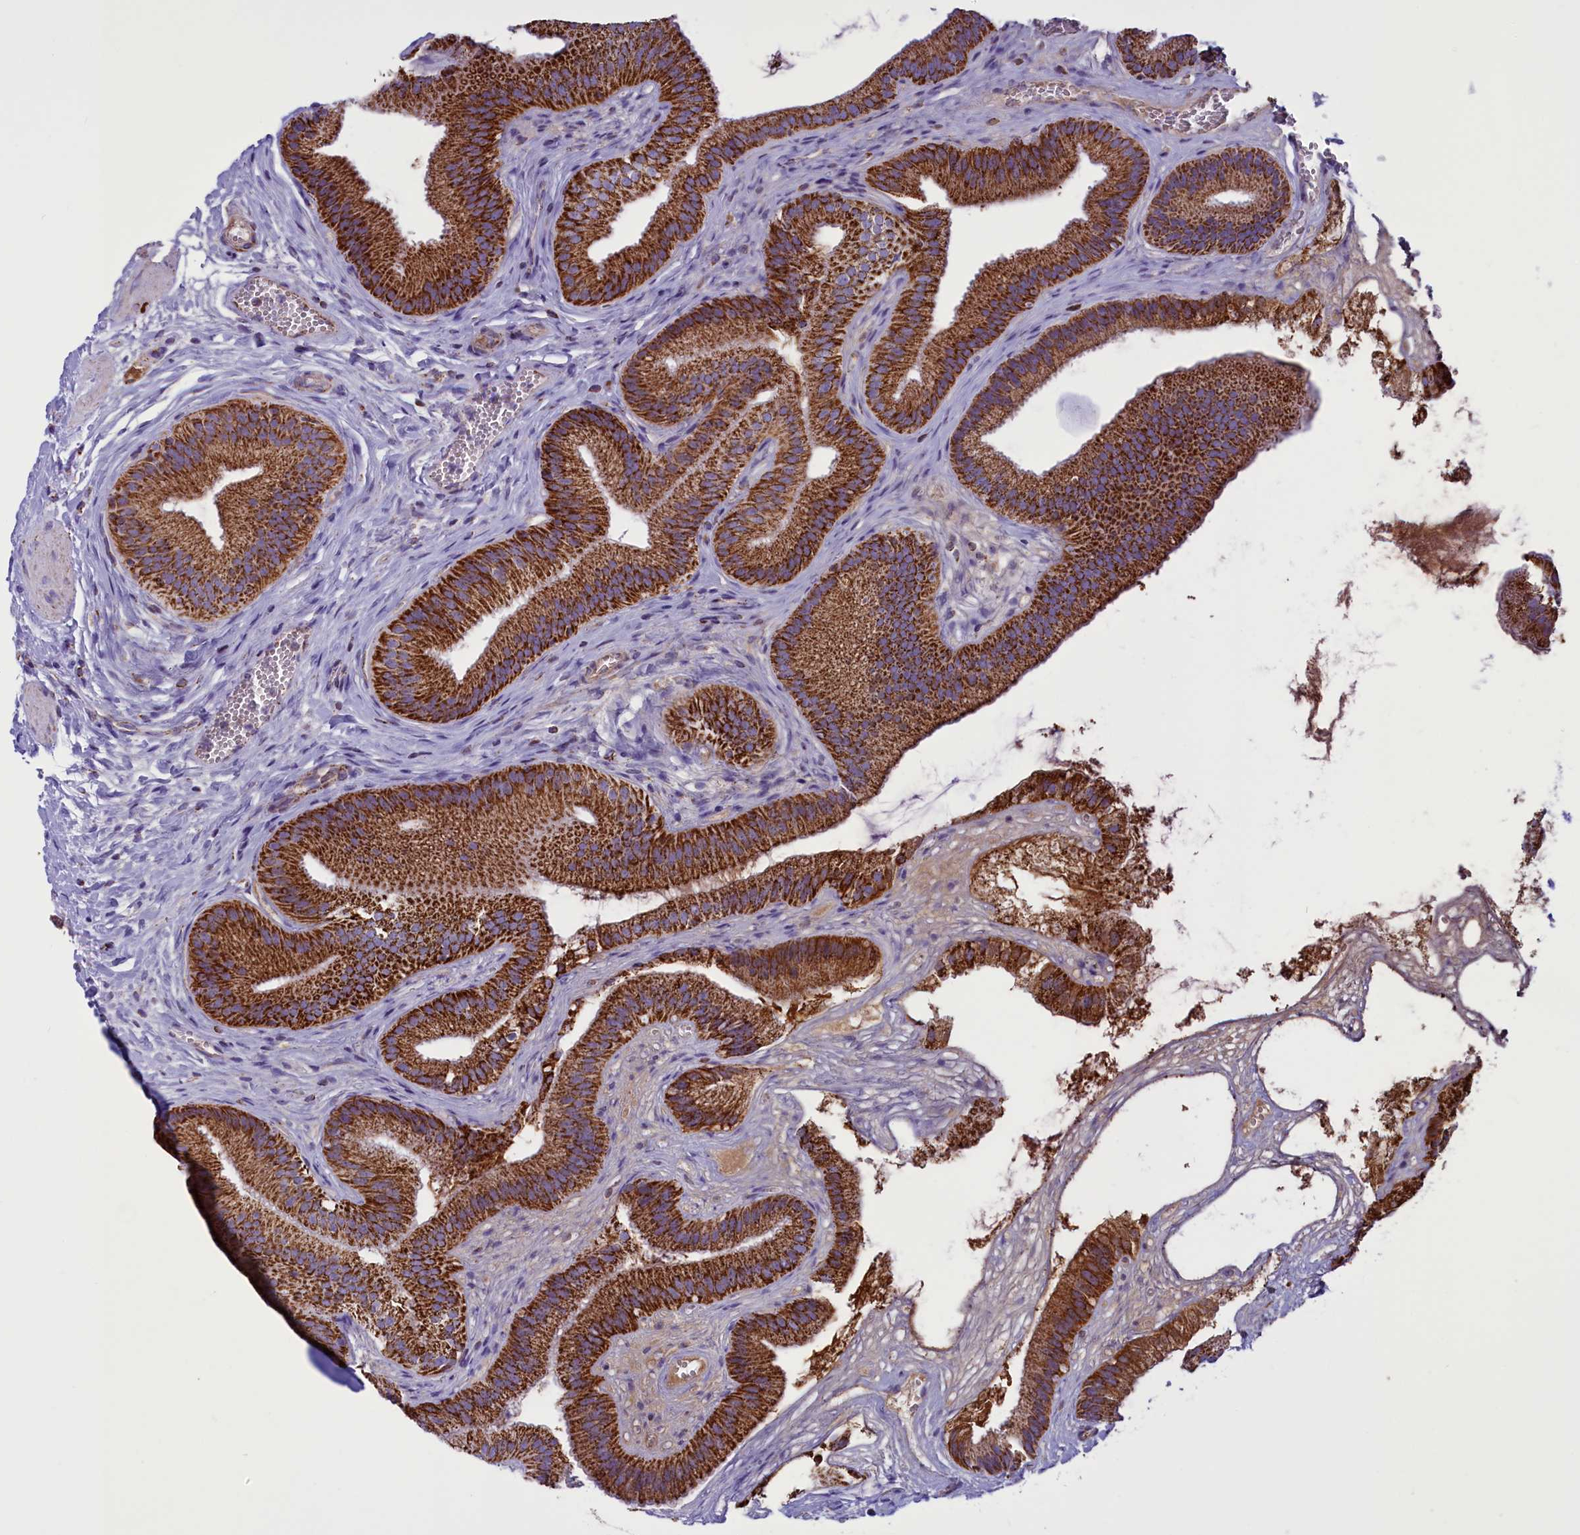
{"staining": {"intensity": "strong", "quantity": ">75%", "location": "cytoplasmic/membranous"}, "tissue": "gallbladder", "cell_type": "Glandular cells", "image_type": "normal", "snomed": [{"axis": "morphology", "description": "Normal tissue, NOS"}, {"axis": "topography", "description": "Gallbladder"}], "caption": "Protein staining reveals strong cytoplasmic/membranous positivity in about >75% of glandular cells in benign gallbladder.", "gene": "ICA1L", "patient": {"sex": "female", "age": 54}}